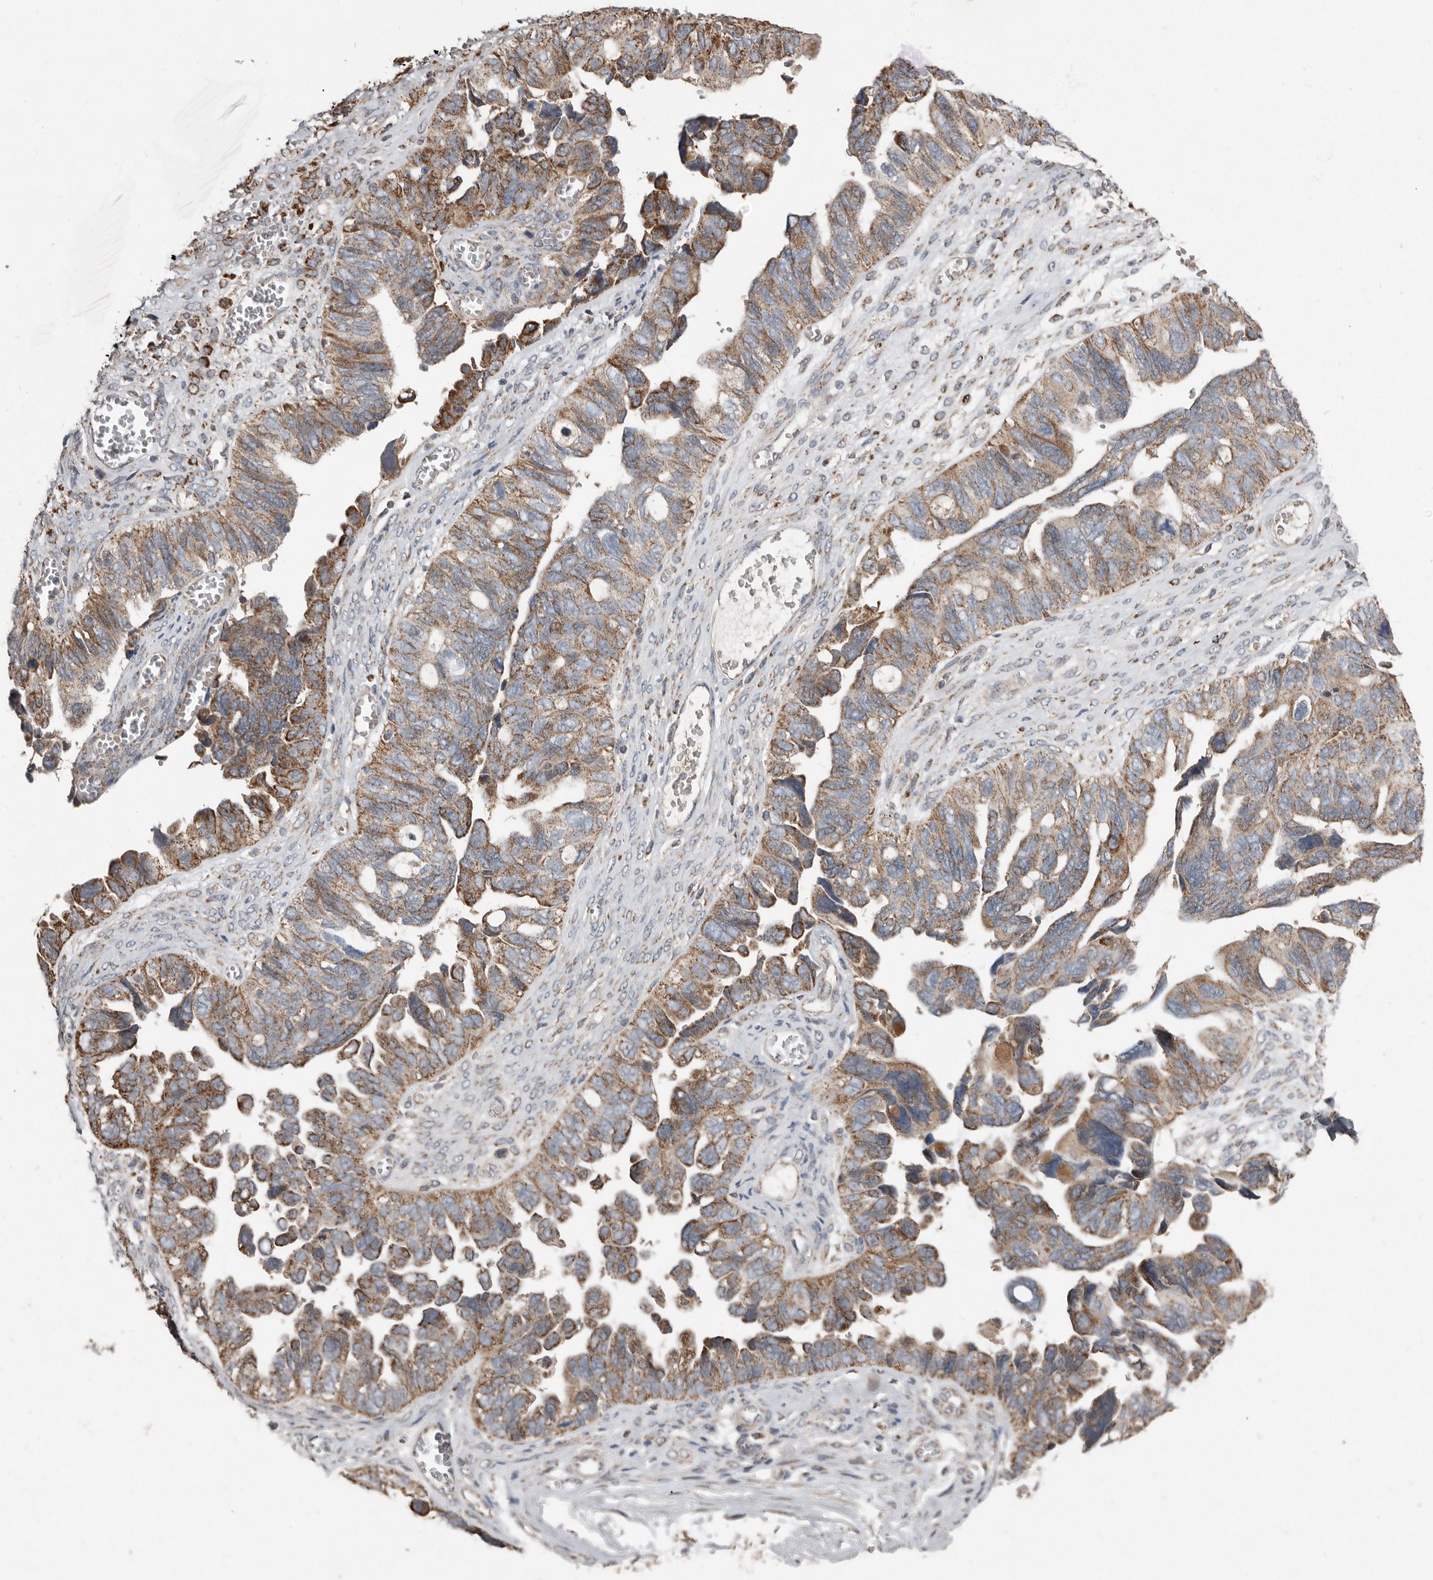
{"staining": {"intensity": "moderate", "quantity": ">75%", "location": "cytoplasmic/membranous"}, "tissue": "ovarian cancer", "cell_type": "Tumor cells", "image_type": "cancer", "snomed": [{"axis": "morphology", "description": "Cystadenocarcinoma, serous, NOS"}, {"axis": "topography", "description": "Ovary"}], "caption": "Immunohistochemical staining of human serous cystadenocarcinoma (ovarian) exhibits medium levels of moderate cytoplasmic/membranous protein positivity in about >75% of tumor cells. The staining was performed using DAB to visualize the protein expression in brown, while the nuclei were stained in blue with hematoxylin (Magnification: 20x).", "gene": "KIF26B", "patient": {"sex": "female", "age": 79}}